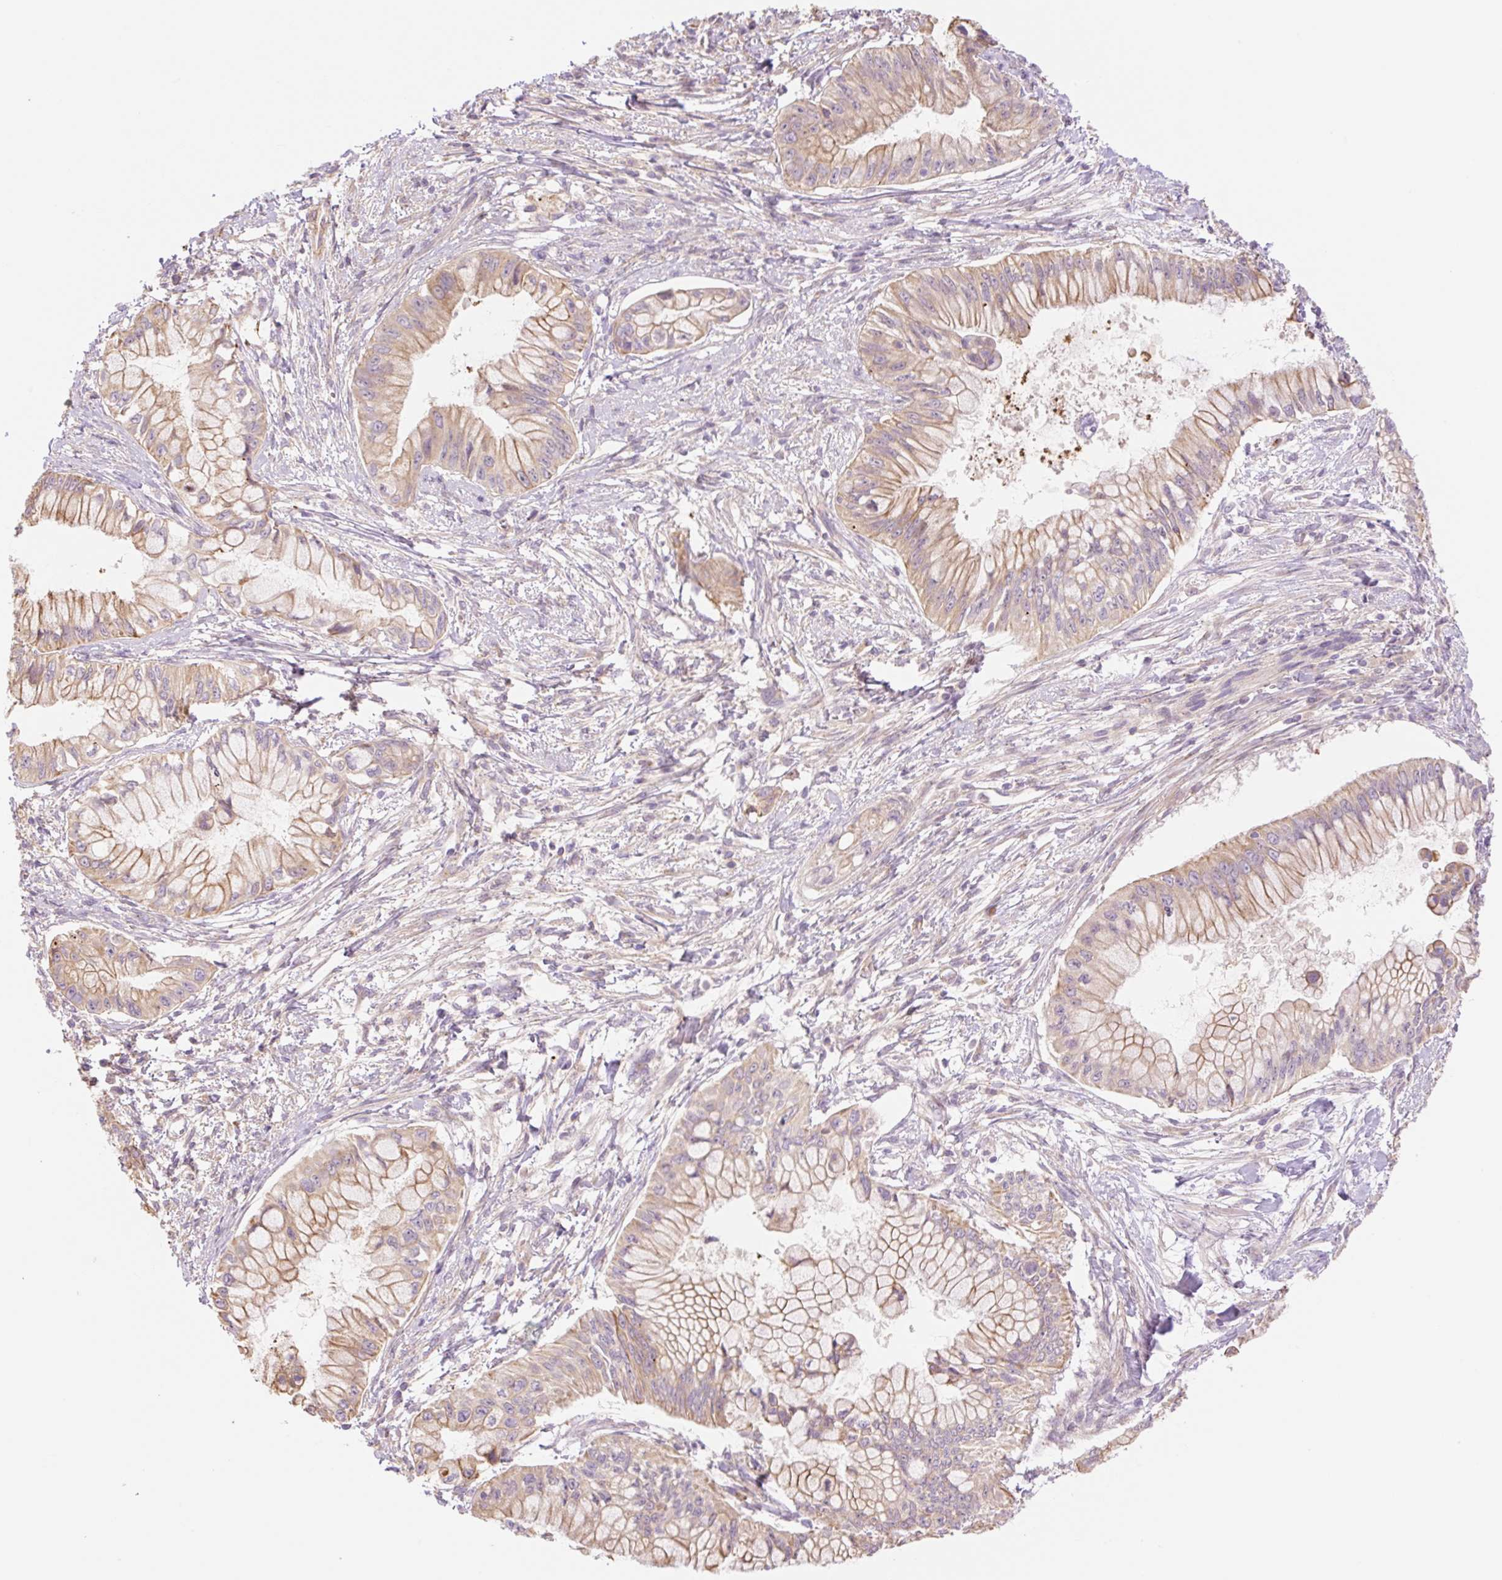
{"staining": {"intensity": "moderate", "quantity": ">75%", "location": "cytoplasmic/membranous"}, "tissue": "pancreatic cancer", "cell_type": "Tumor cells", "image_type": "cancer", "snomed": [{"axis": "morphology", "description": "Adenocarcinoma, NOS"}, {"axis": "topography", "description": "Pancreas"}], "caption": "A medium amount of moderate cytoplasmic/membranous positivity is present in approximately >75% of tumor cells in adenocarcinoma (pancreatic) tissue.", "gene": "NLRP5", "patient": {"sex": "male", "age": 48}}